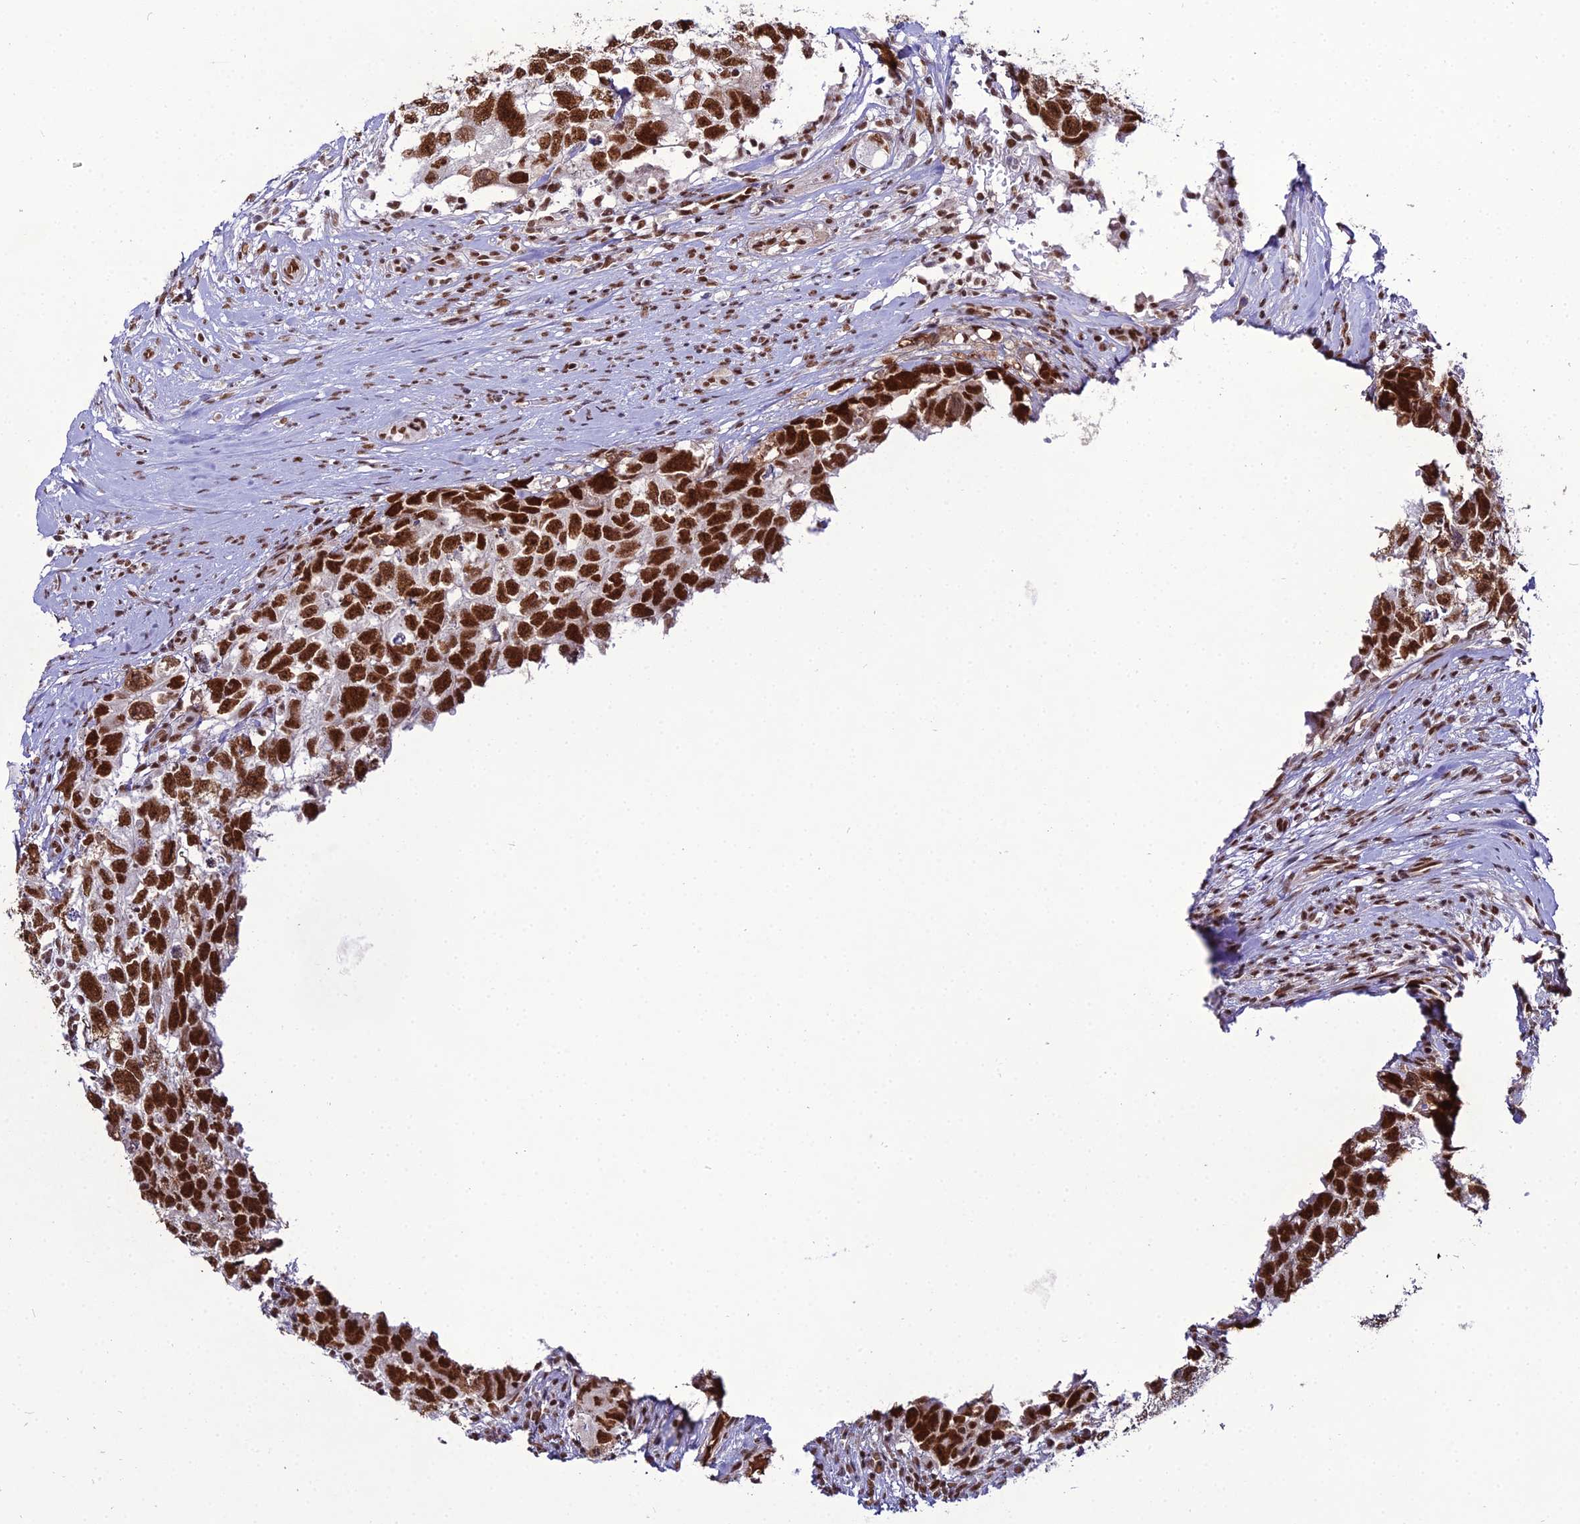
{"staining": {"intensity": "strong", "quantity": ">75%", "location": "nuclear"}, "tissue": "testis cancer", "cell_type": "Tumor cells", "image_type": "cancer", "snomed": [{"axis": "morphology", "description": "Seminoma, NOS"}, {"axis": "morphology", "description": "Carcinoma, Embryonal, NOS"}, {"axis": "topography", "description": "Testis"}], "caption": "Immunohistochemistry histopathology image of testis embryonal carcinoma stained for a protein (brown), which reveals high levels of strong nuclear positivity in approximately >75% of tumor cells.", "gene": "RBM12", "patient": {"sex": "male", "age": 29}}